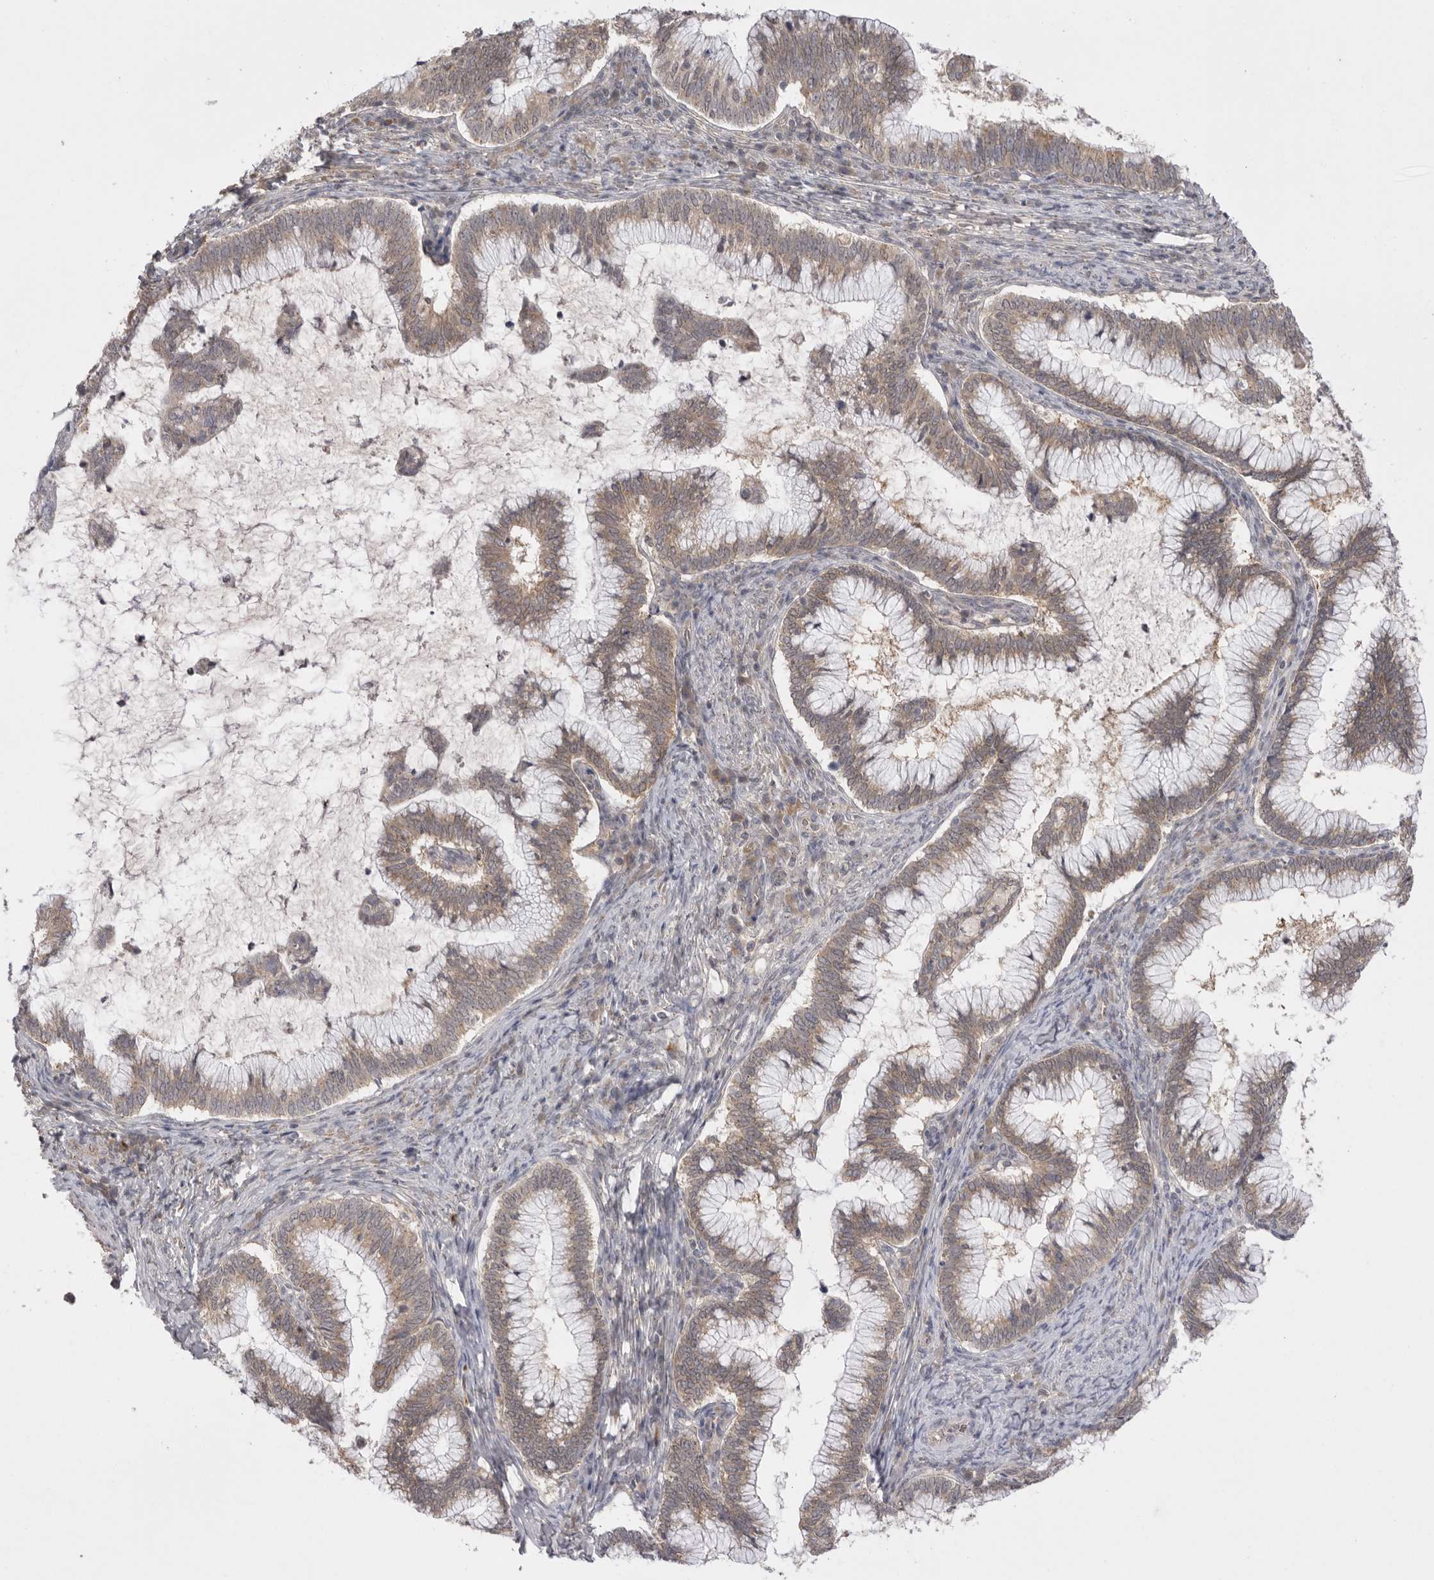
{"staining": {"intensity": "weak", "quantity": ">75%", "location": "cytoplasmic/membranous"}, "tissue": "cervical cancer", "cell_type": "Tumor cells", "image_type": "cancer", "snomed": [{"axis": "morphology", "description": "Adenocarcinoma, NOS"}, {"axis": "topography", "description": "Cervix"}], "caption": "Immunohistochemical staining of human cervical cancer shows low levels of weak cytoplasmic/membranous protein staining in approximately >75% of tumor cells. The staining was performed using DAB, with brown indicating positive protein expression. Nuclei are stained blue with hematoxylin.", "gene": "TLR3", "patient": {"sex": "female", "age": 36}}